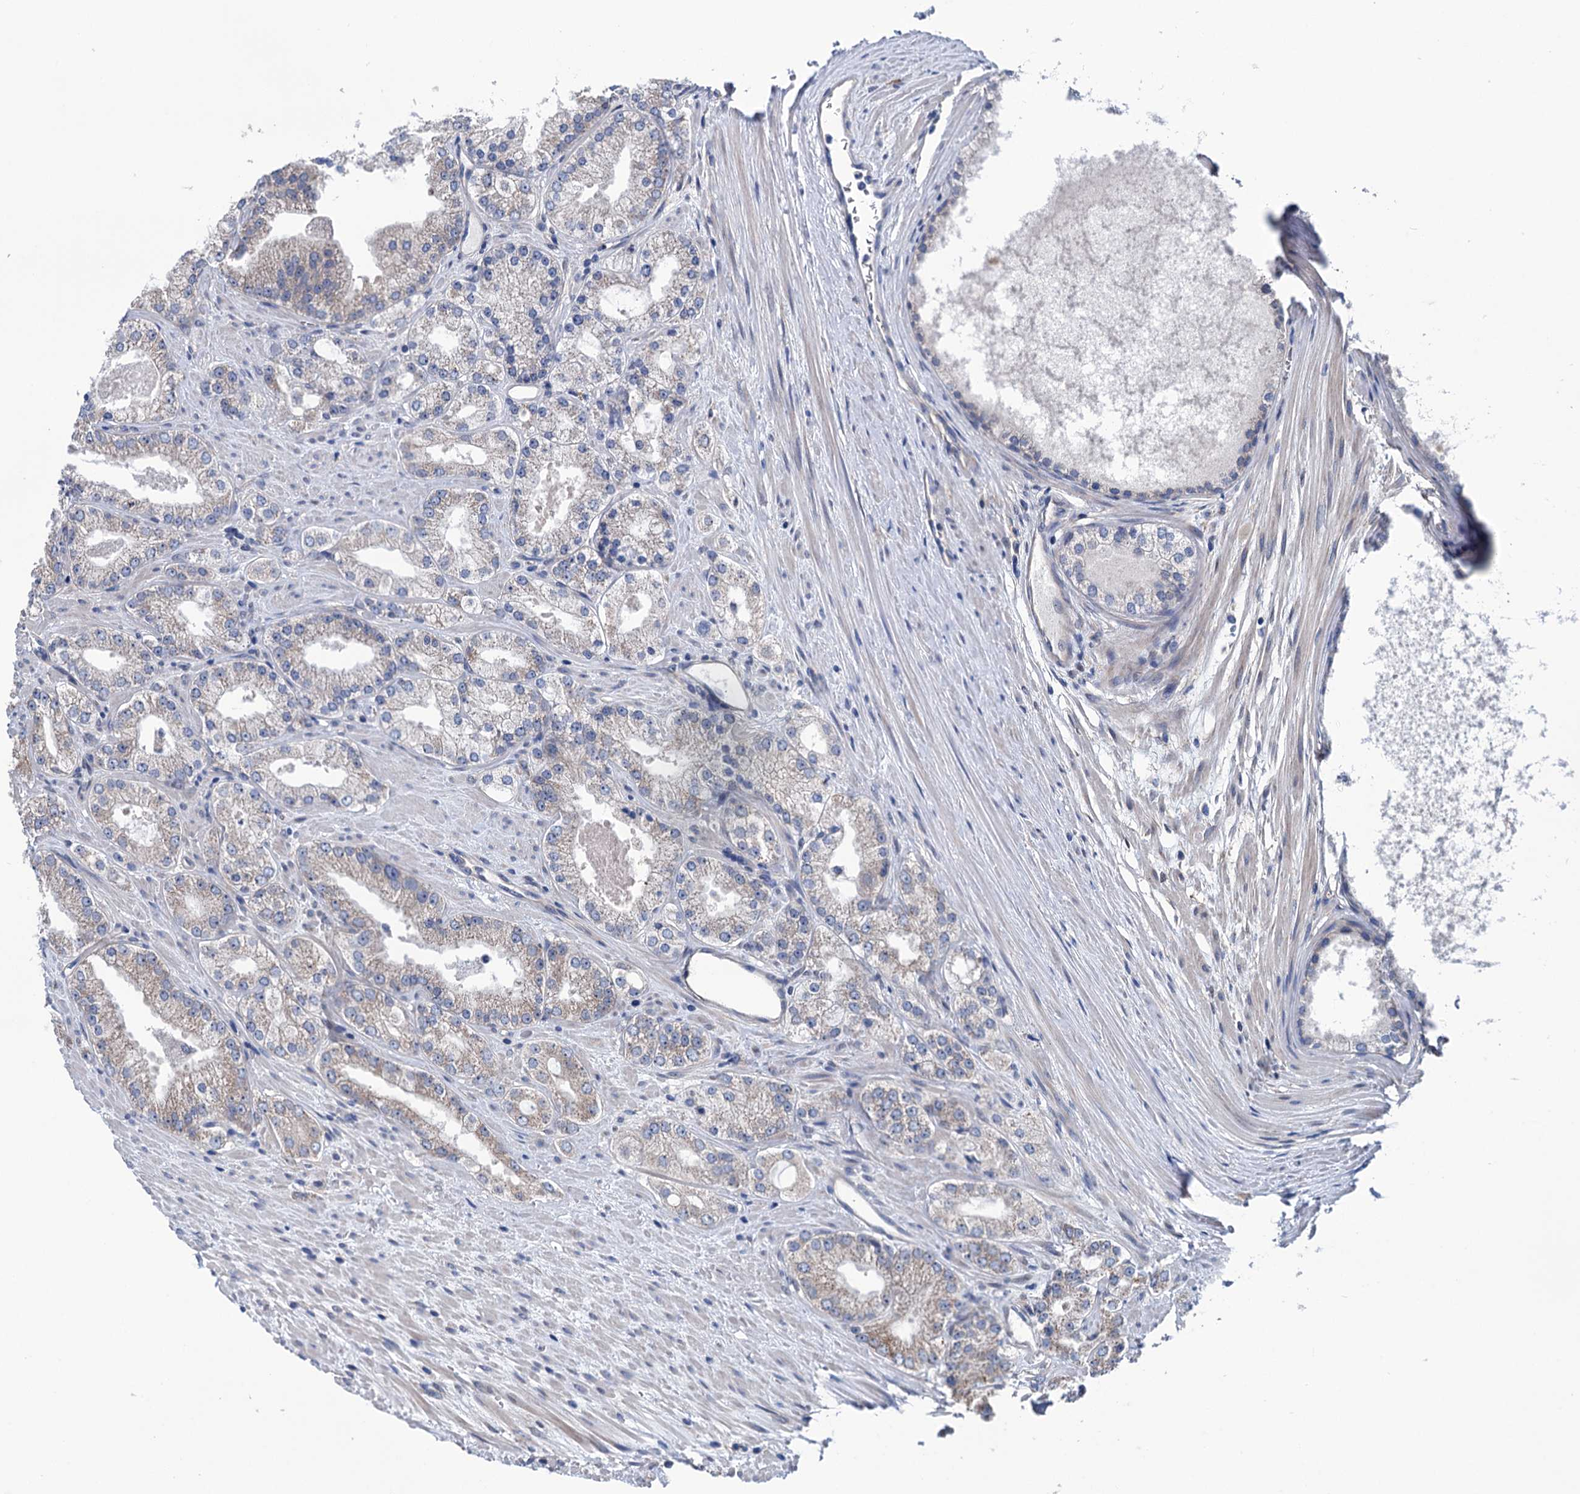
{"staining": {"intensity": "weak", "quantity": "25%-75%", "location": "cytoplasmic/membranous"}, "tissue": "prostate cancer", "cell_type": "Tumor cells", "image_type": "cancer", "snomed": [{"axis": "morphology", "description": "Adenocarcinoma, Low grade"}, {"axis": "topography", "description": "Prostate"}], "caption": "A micrograph showing weak cytoplasmic/membranous positivity in approximately 25%-75% of tumor cells in prostate adenocarcinoma (low-grade), as visualized by brown immunohistochemical staining.", "gene": "EYA4", "patient": {"sex": "male", "age": 69}}